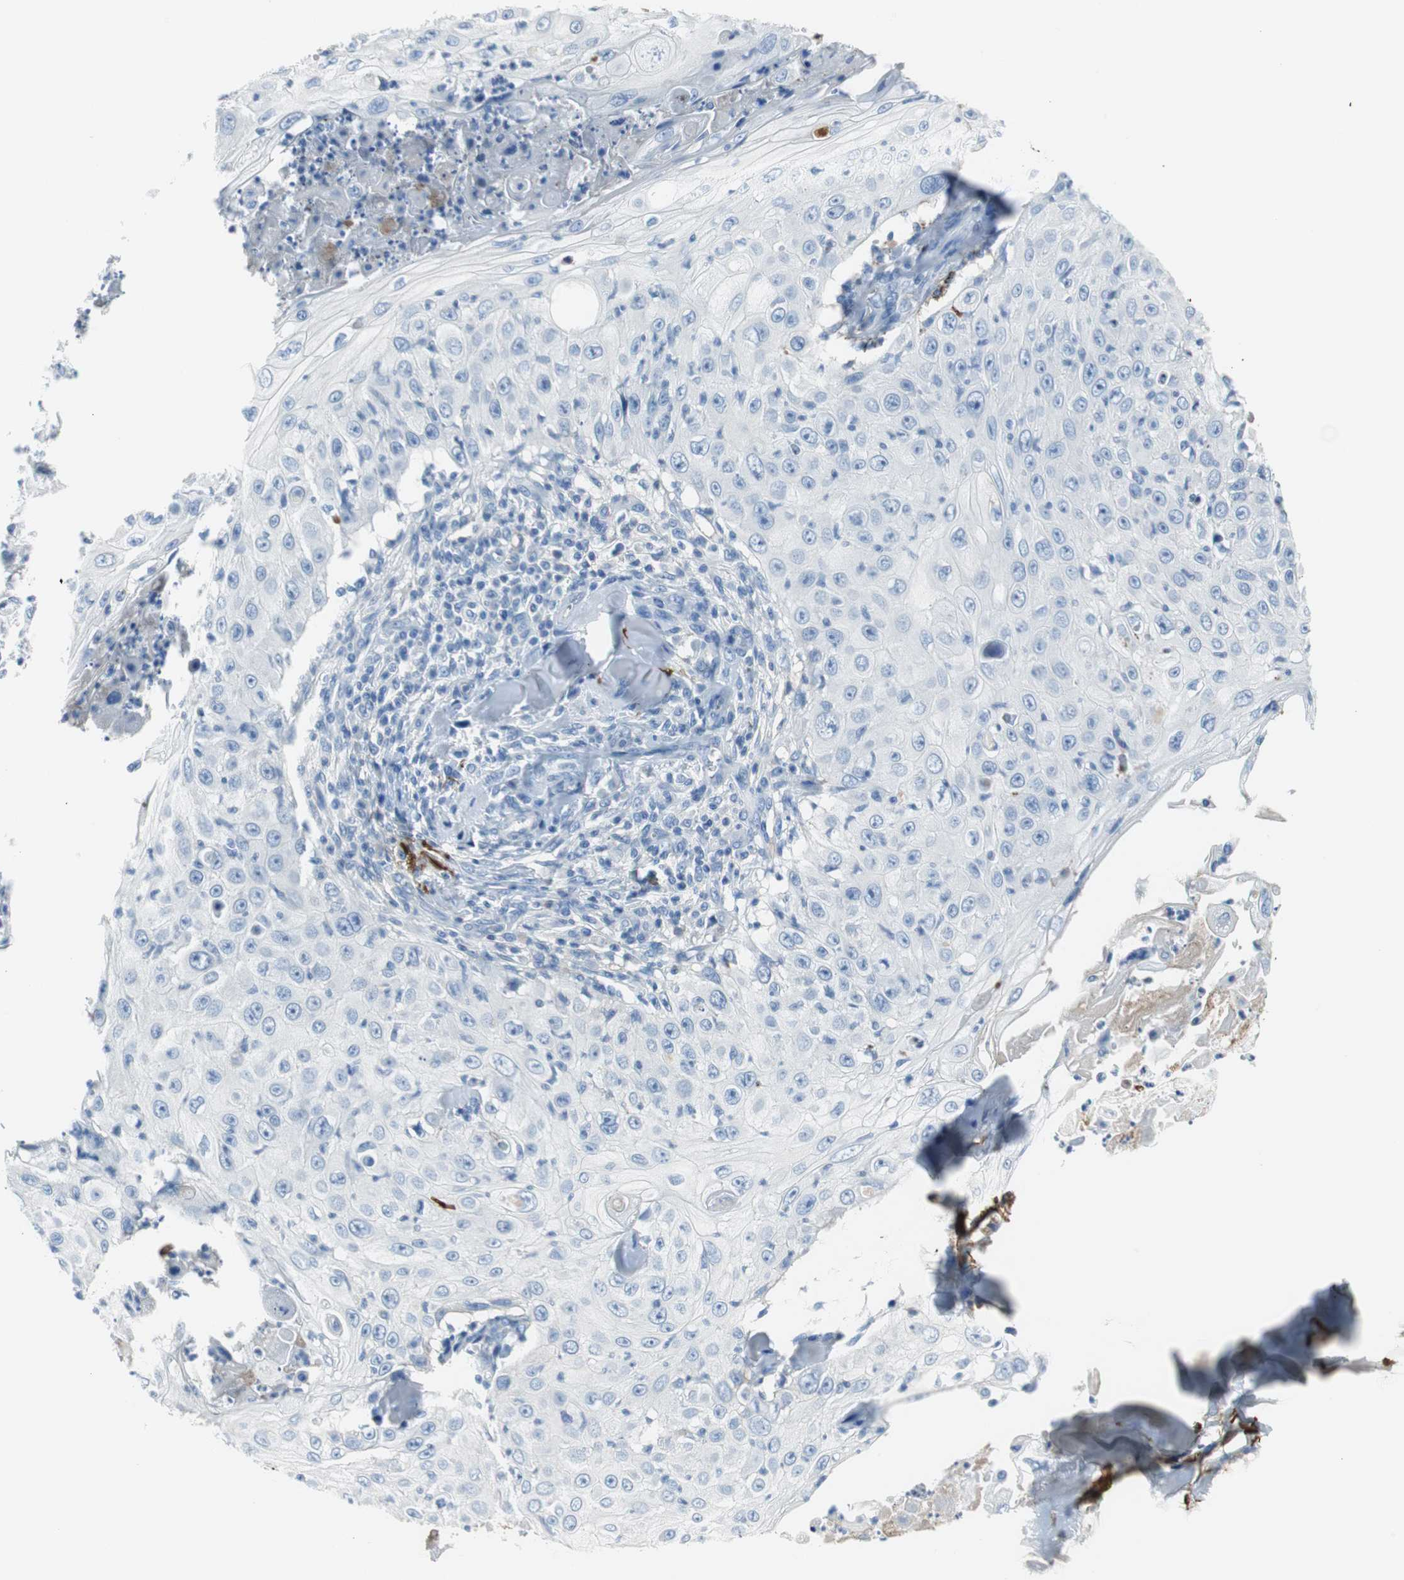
{"staining": {"intensity": "negative", "quantity": "none", "location": "none"}, "tissue": "skin cancer", "cell_type": "Tumor cells", "image_type": "cancer", "snomed": [{"axis": "morphology", "description": "Squamous cell carcinoma, NOS"}, {"axis": "topography", "description": "Skin"}], "caption": "A micrograph of skin squamous cell carcinoma stained for a protein reveals no brown staining in tumor cells. (Immunohistochemistry, brightfield microscopy, high magnification).", "gene": "APCS", "patient": {"sex": "male", "age": 86}}